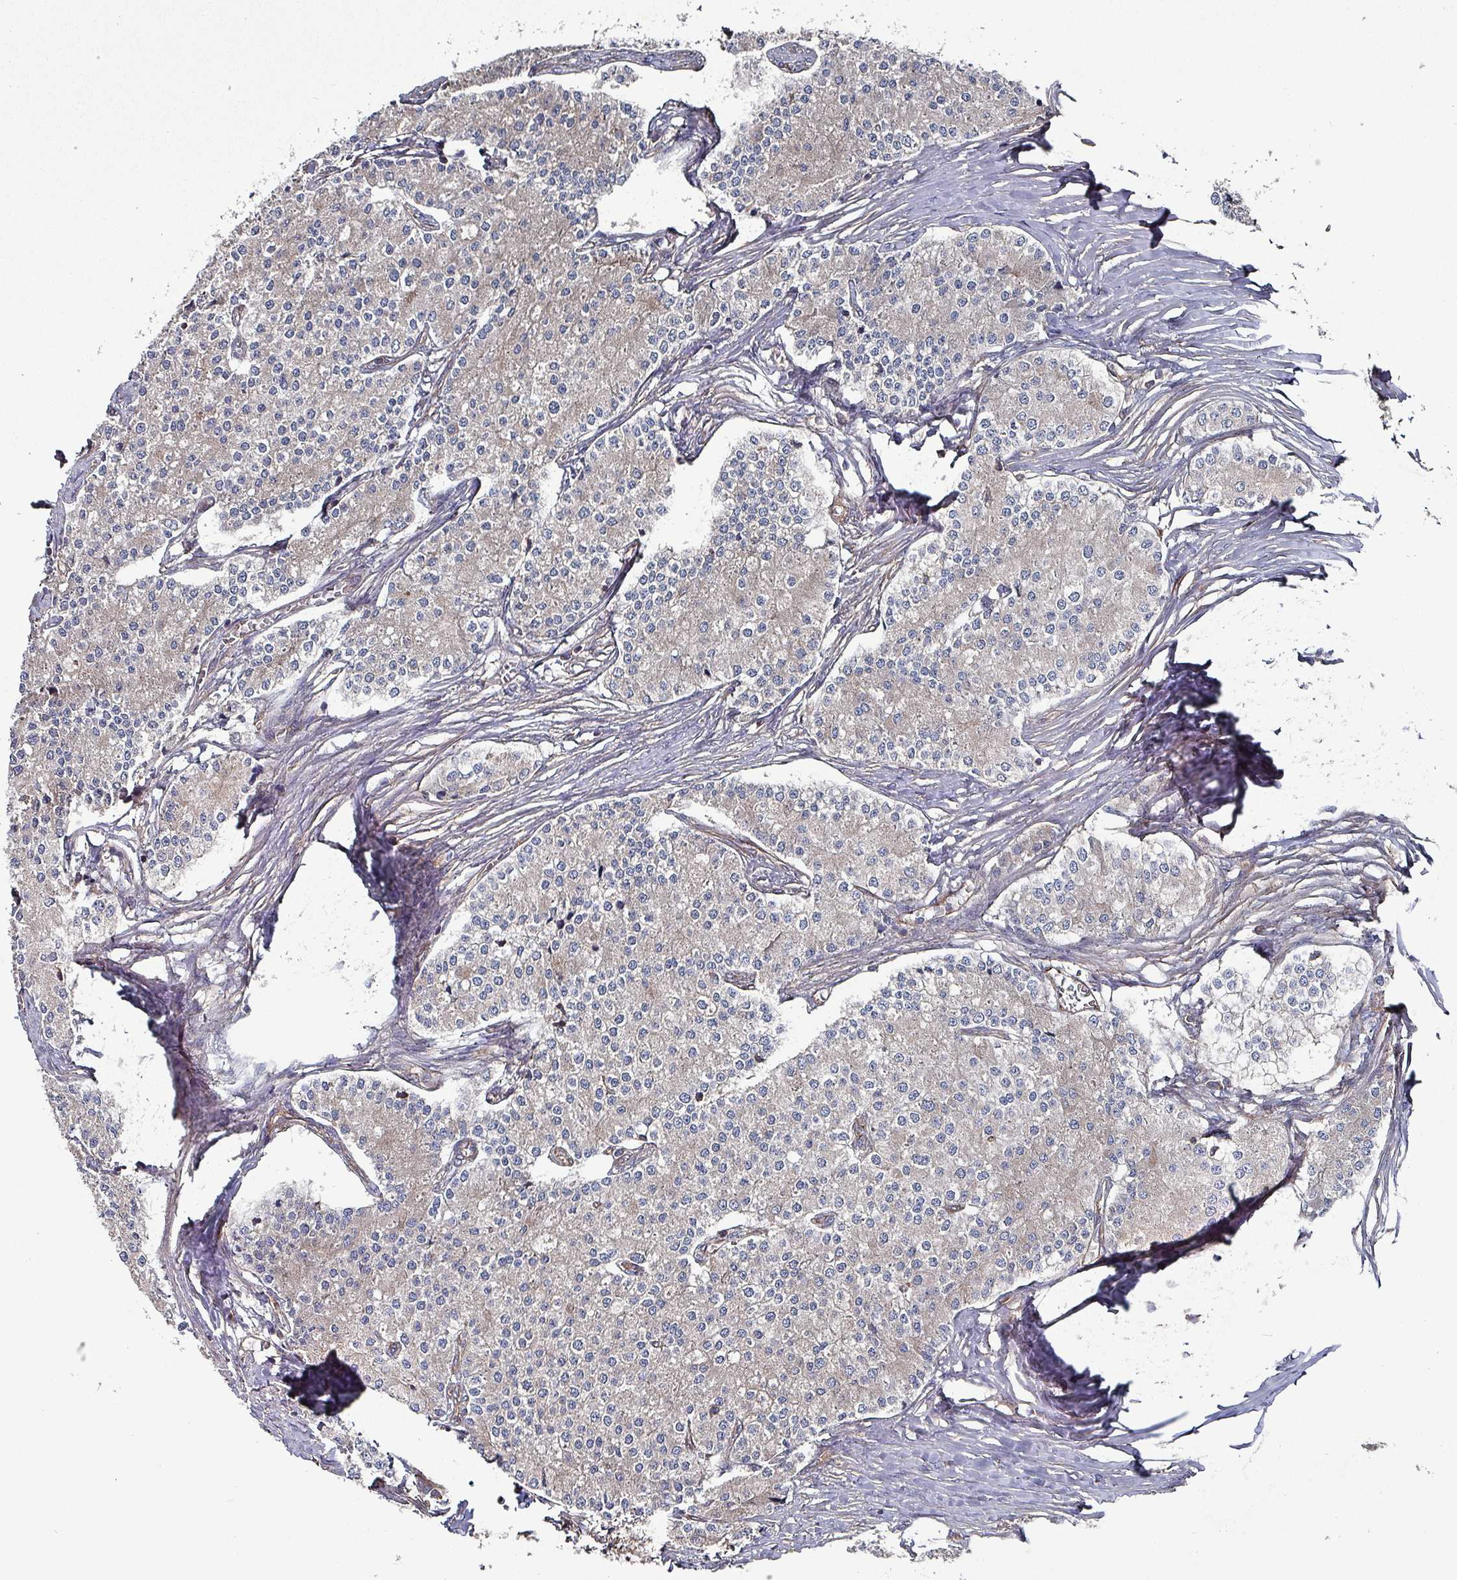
{"staining": {"intensity": "negative", "quantity": "none", "location": "none"}, "tissue": "carcinoid", "cell_type": "Tumor cells", "image_type": "cancer", "snomed": [{"axis": "morphology", "description": "Carcinoid, malignant, NOS"}, {"axis": "topography", "description": "Colon"}], "caption": "This is an immunohistochemistry image of malignant carcinoid. There is no positivity in tumor cells.", "gene": "ANO10", "patient": {"sex": "female", "age": 52}}